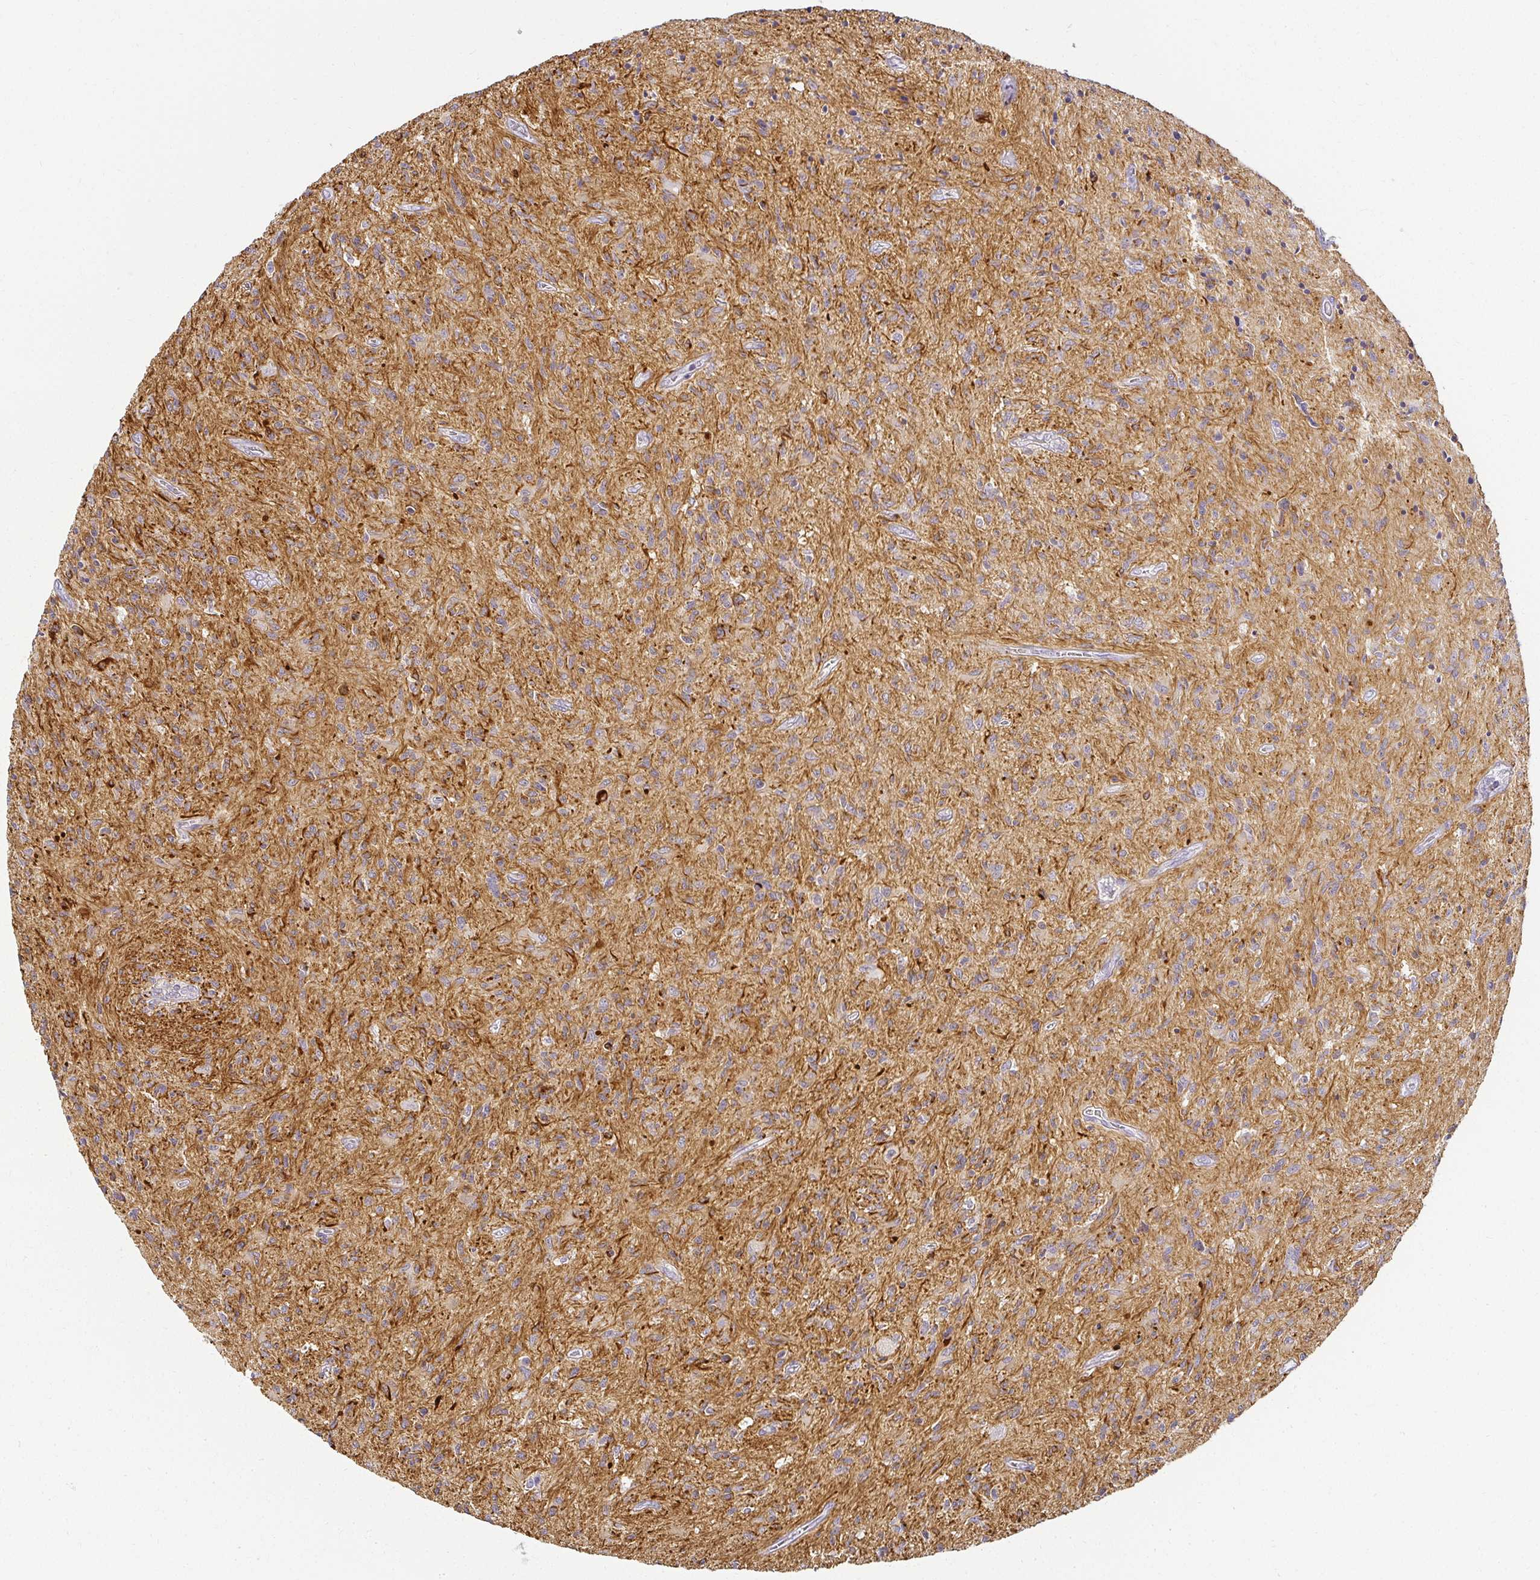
{"staining": {"intensity": "negative", "quantity": "none", "location": "none"}, "tissue": "glioma", "cell_type": "Tumor cells", "image_type": "cancer", "snomed": [{"axis": "morphology", "description": "Glioma, malignant, High grade"}, {"axis": "topography", "description": "Brain"}], "caption": "Immunohistochemistry (IHC) photomicrograph of malignant glioma (high-grade) stained for a protein (brown), which displays no positivity in tumor cells.", "gene": "ACAN", "patient": {"sex": "male", "age": 54}}